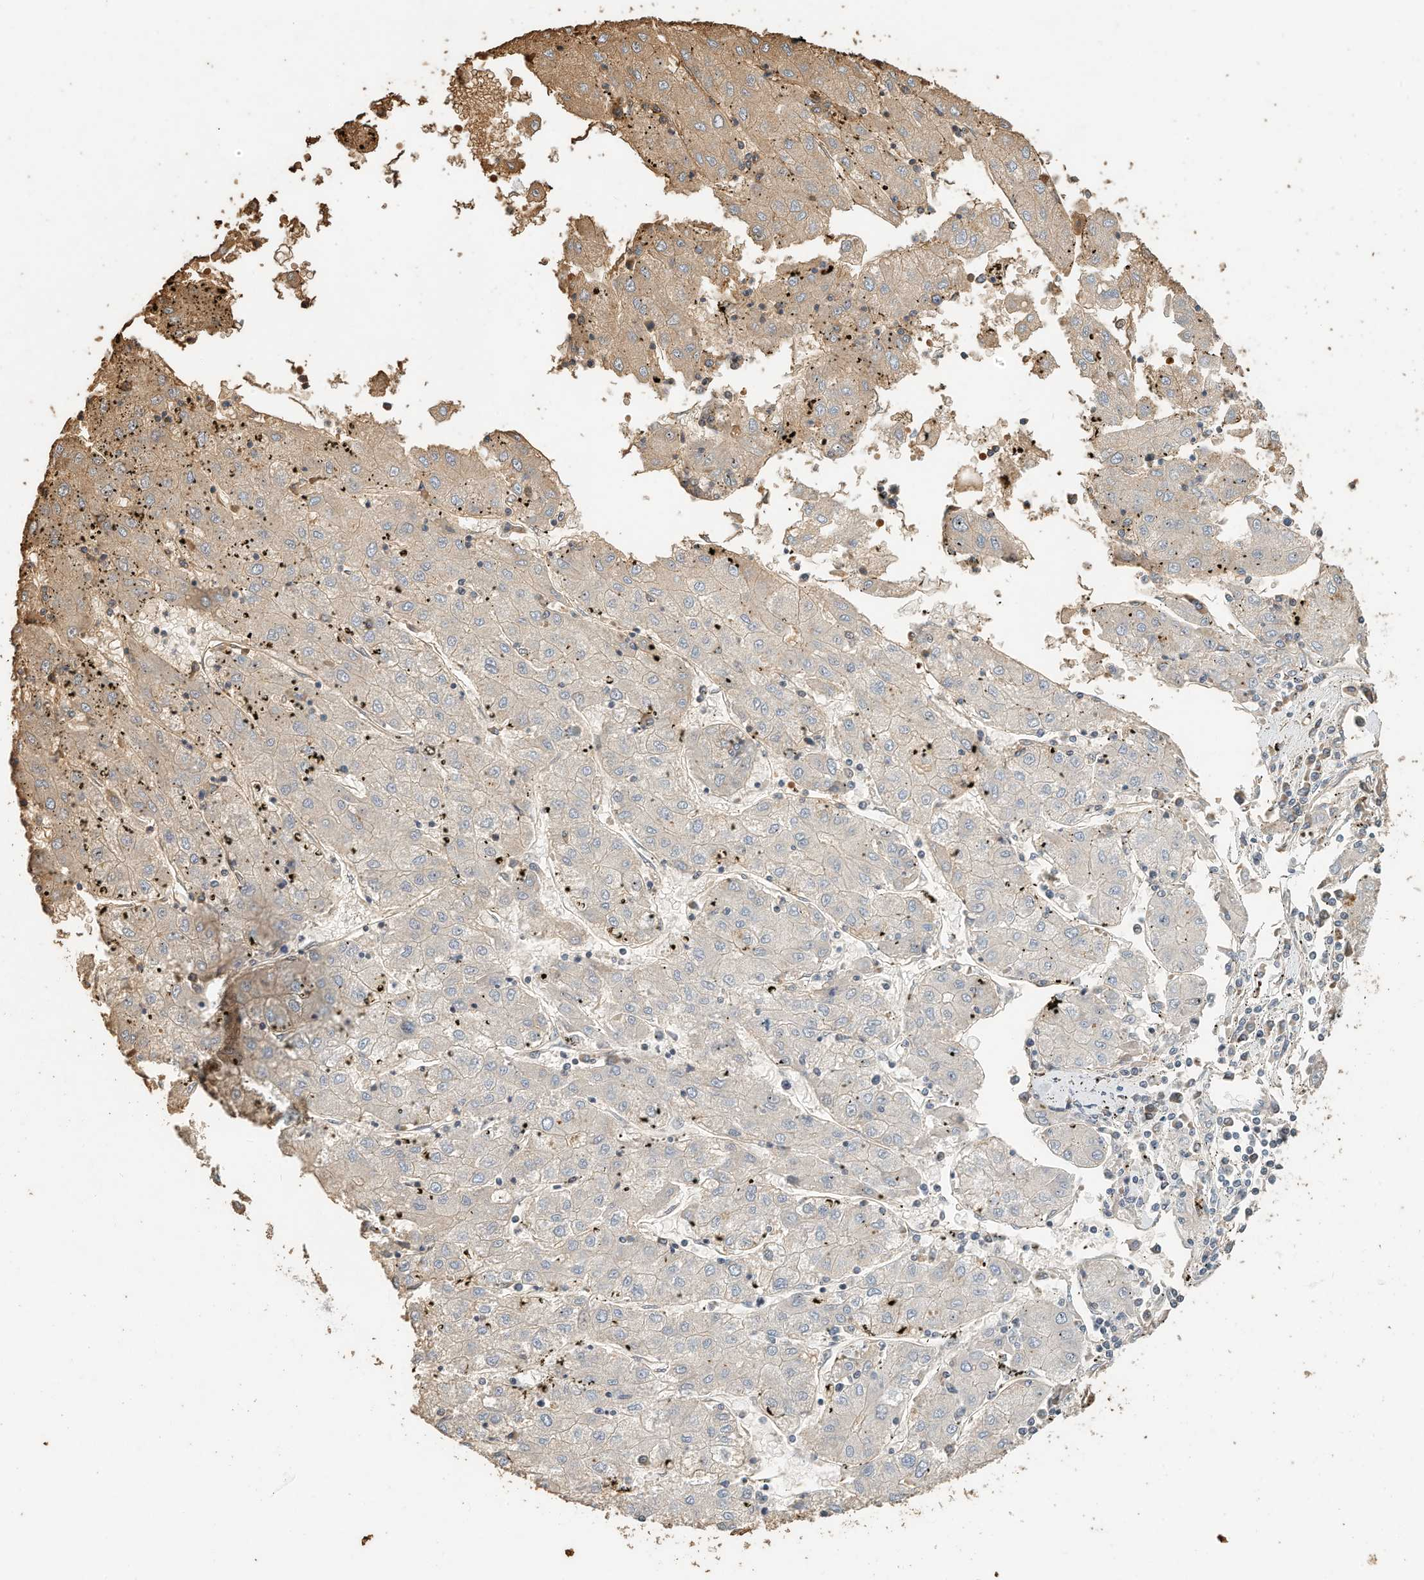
{"staining": {"intensity": "weak", "quantity": "25%-75%", "location": "cytoplasmic/membranous"}, "tissue": "liver cancer", "cell_type": "Tumor cells", "image_type": "cancer", "snomed": [{"axis": "morphology", "description": "Carcinoma, Hepatocellular, NOS"}, {"axis": "topography", "description": "Liver"}], "caption": "Protein expression analysis of human hepatocellular carcinoma (liver) reveals weak cytoplasmic/membranous staining in about 25%-75% of tumor cells.", "gene": "RCAN3", "patient": {"sex": "male", "age": 72}}